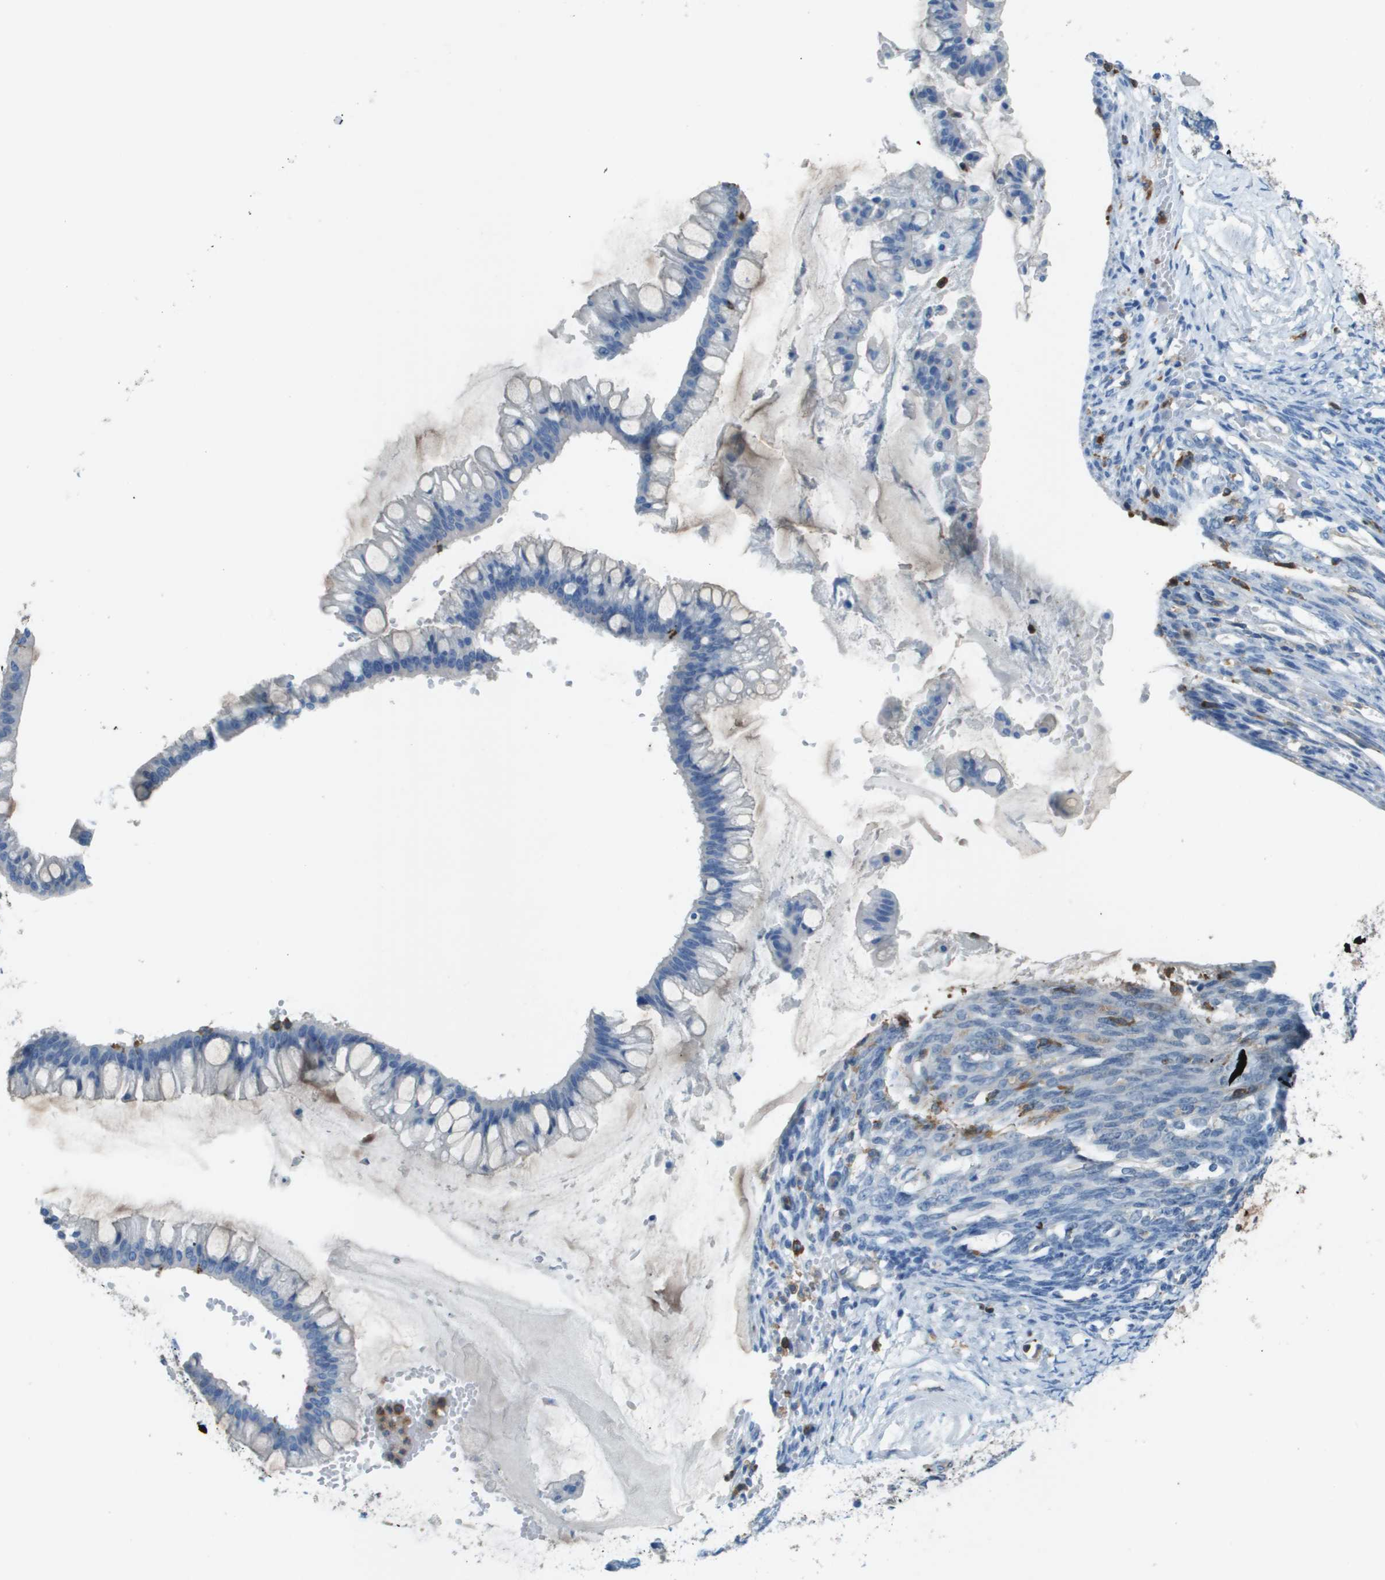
{"staining": {"intensity": "negative", "quantity": "none", "location": "none"}, "tissue": "ovarian cancer", "cell_type": "Tumor cells", "image_type": "cancer", "snomed": [{"axis": "morphology", "description": "Cystadenocarcinoma, mucinous, NOS"}, {"axis": "topography", "description": "Ovary"}], "caption": "Image shows no significant protein staining in tumor cells of ovarian mucinous cystadenocarcinoma.", "gene": "APBB1IP", "patient": {"sex": "female", "age": 73}}